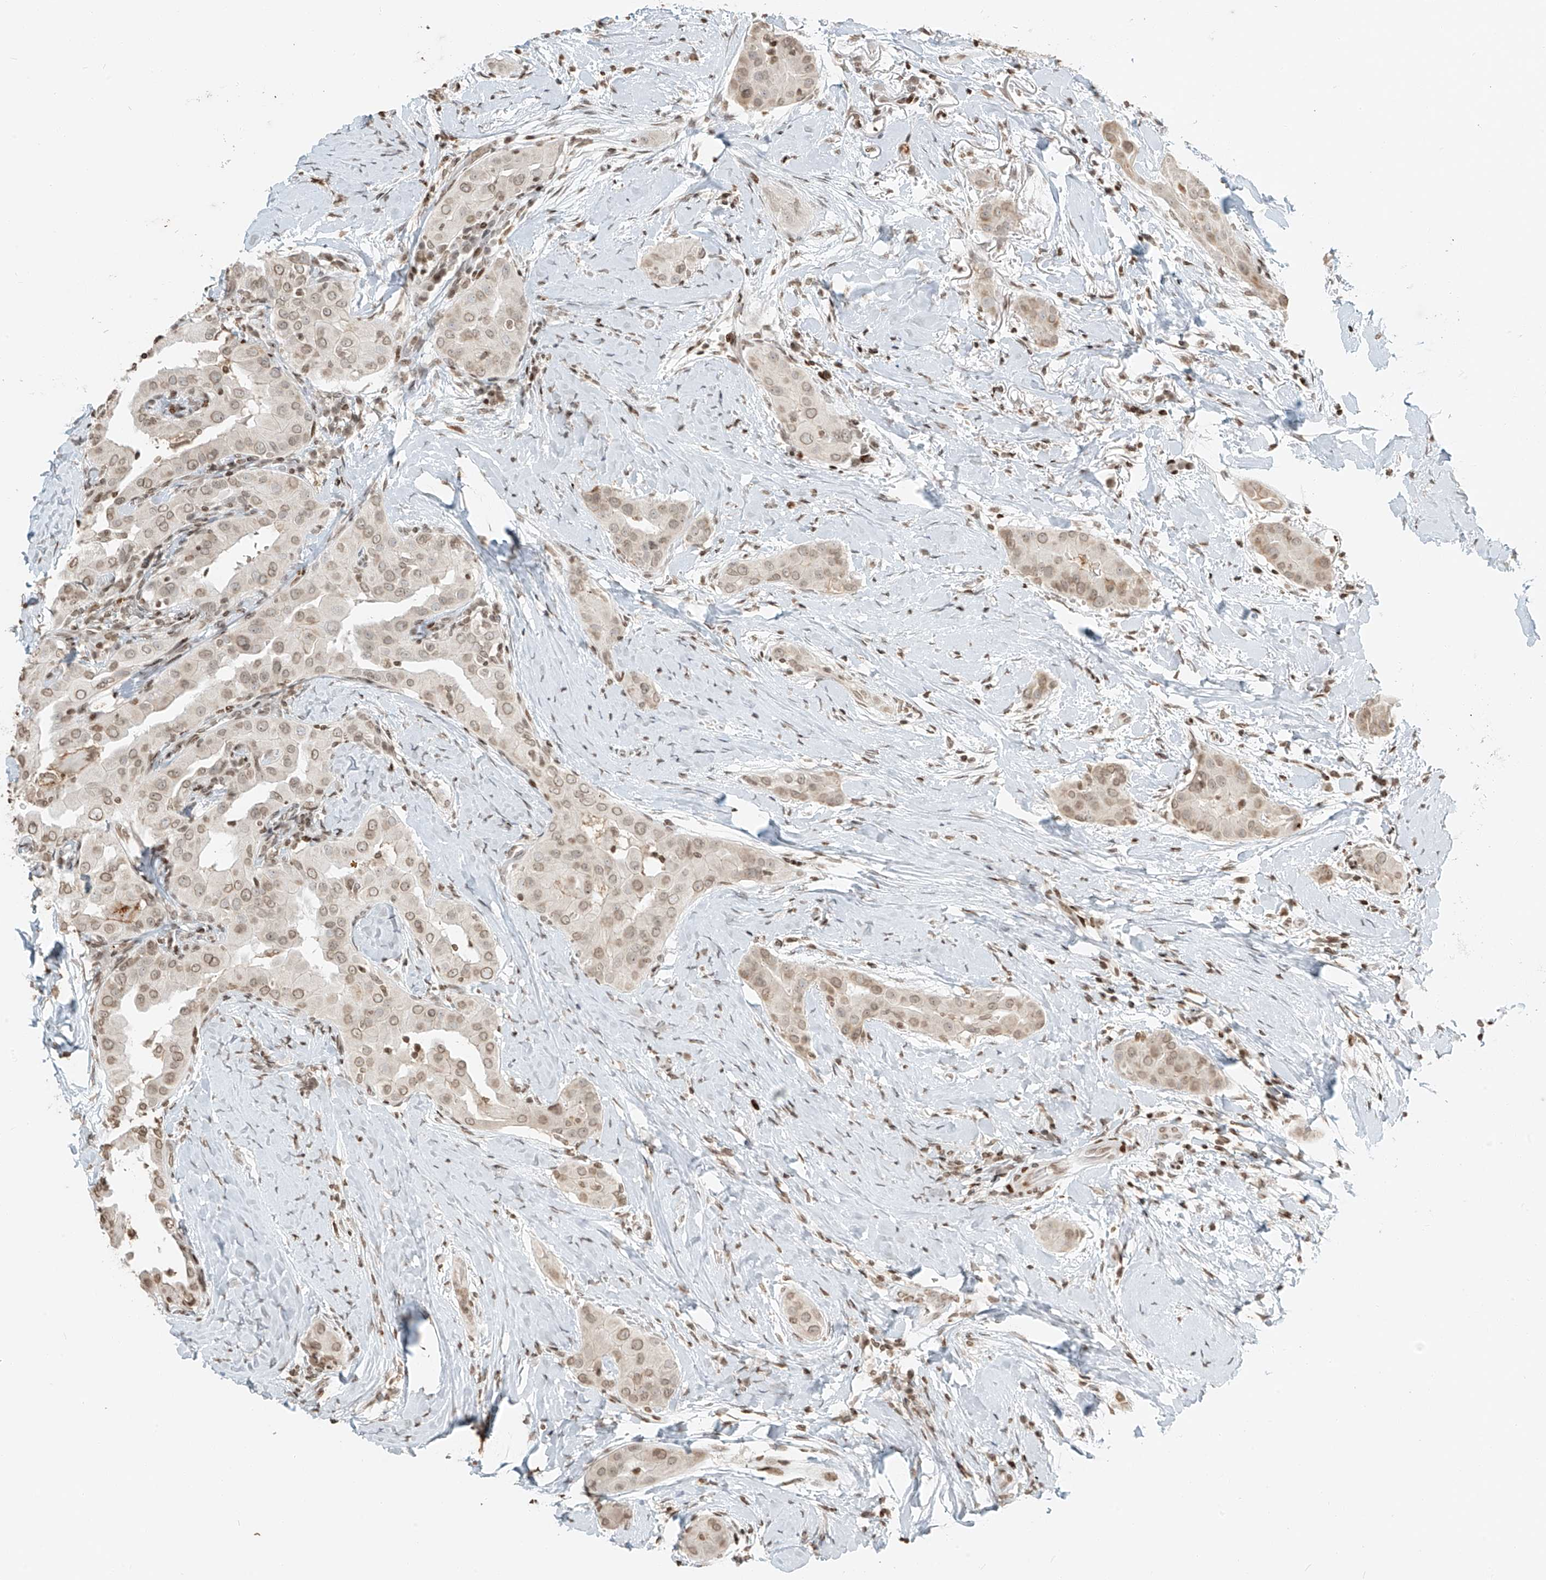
{"staining": {"intensity": "weak", "quantity": ">75%", "location": "nuclear"}, "tissue": "thyroid cancer", "cell_type": "Tumor cells", "image_type": "cancer", "snomed": [{"axis": "morphology", "description": "Papillary adenocarcinoma, NOS"}, {"axis": "topography", "description": "Thyroid gland"}], "caption": "Tumor cells show low levels of weak nuclear expression in about >75% of cells in human papillary adenocarcinoma (thyroid). (brown staining indicates protein expression, while blue staining denotes nuclei).", "gene": "C17orf58", "patient": {"sex": "male", "age": 33}}